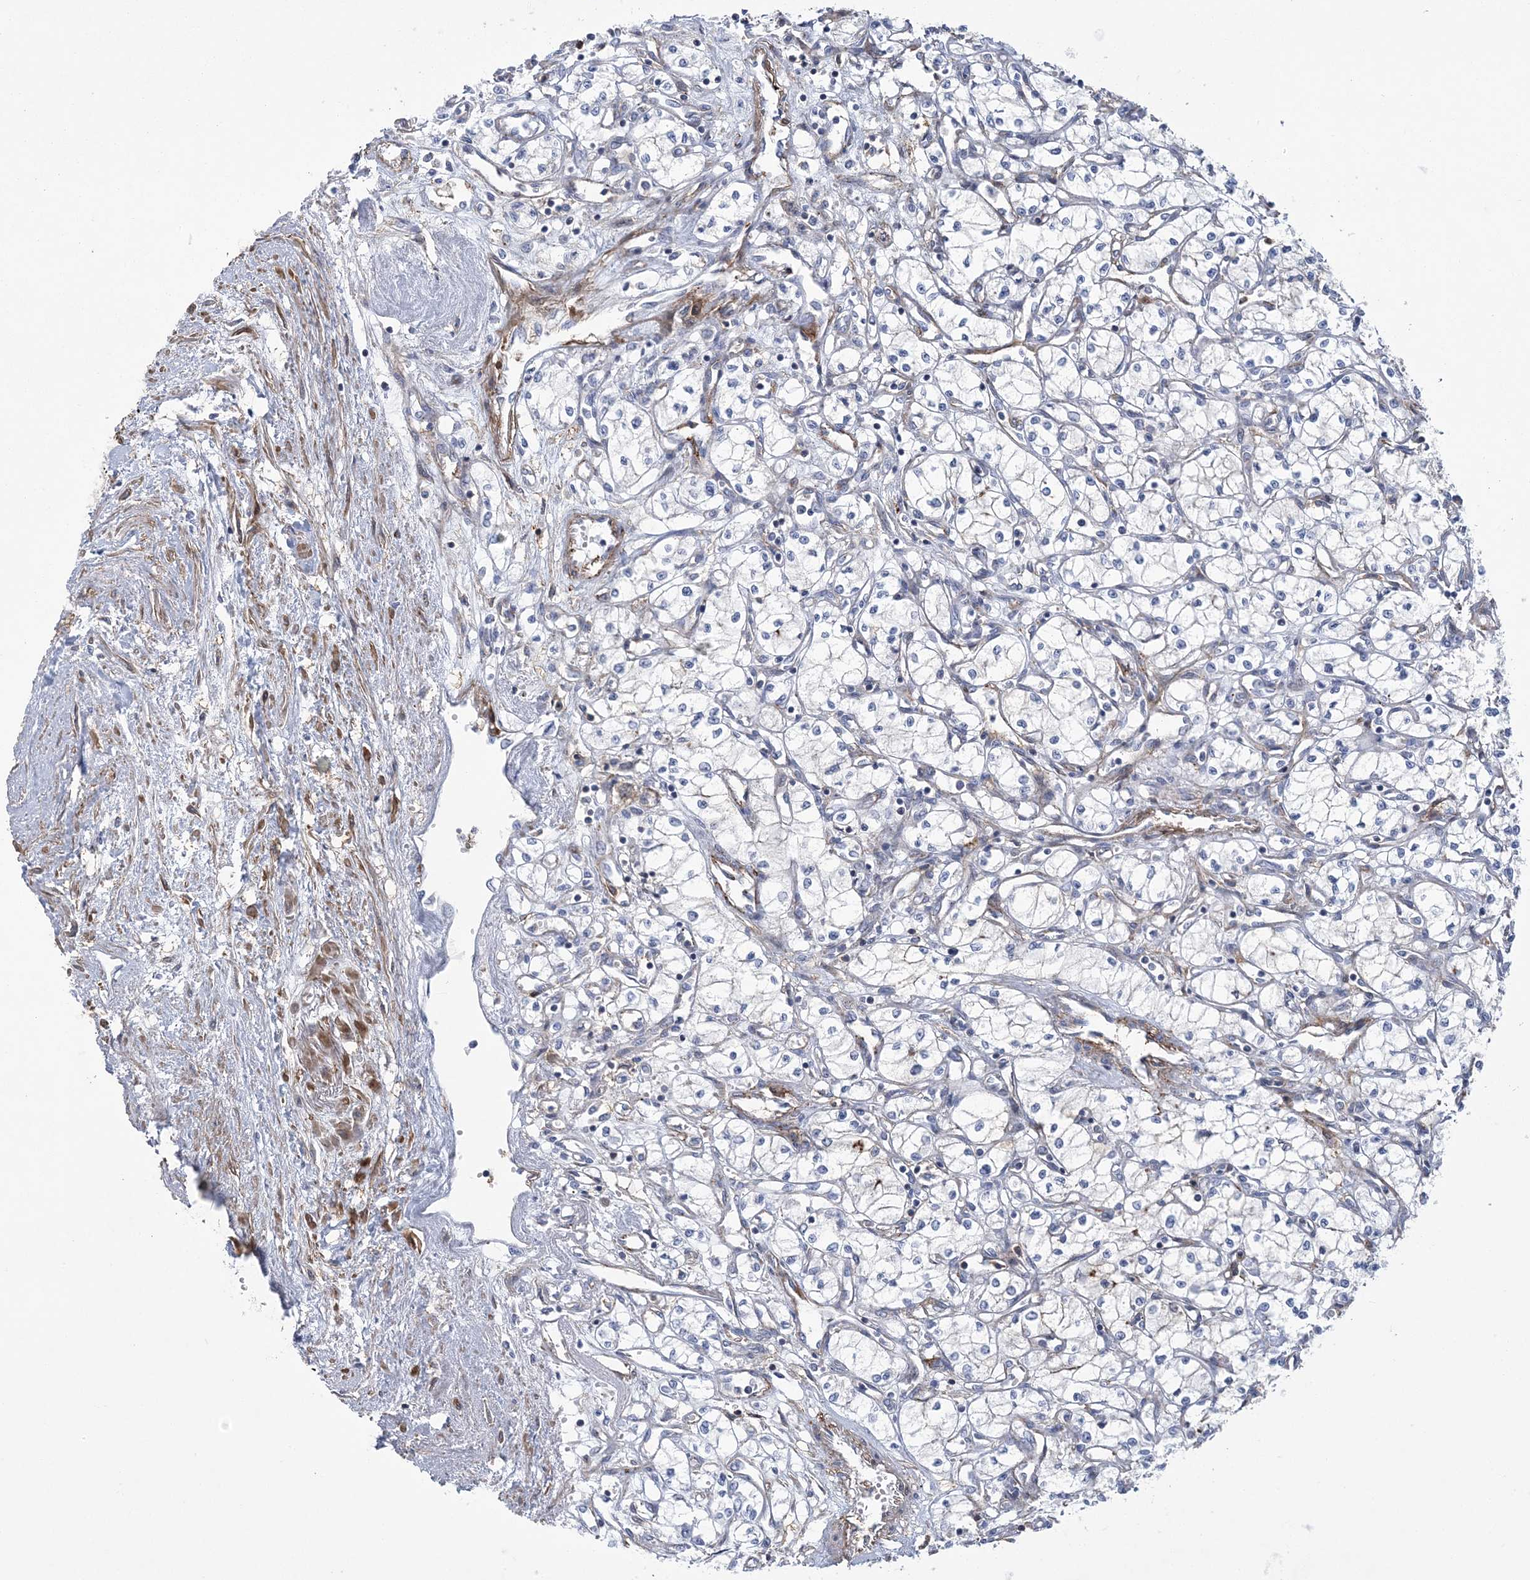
{"staining": {"intensity": "negative", "quantity": "none", "location": "none"}, "tissue": "renal cancer", "cell_type": "Tumor cells", "image_type": "cancer", "snomed": [{"axis": "morphology", "description": "Adenocarcinoma, NOS"}, {"axis": "topography", "description": "Kidney"}], "caption": "High magnification brightfield microscopy of renal cancer (adenocarcinoma) stained with DAB (brown) and counterstained with hematoxylin (blue): tumor cells show no significant expression.", "gene": "ARSJ", "patient": {"sex": "male", "age": 59}}